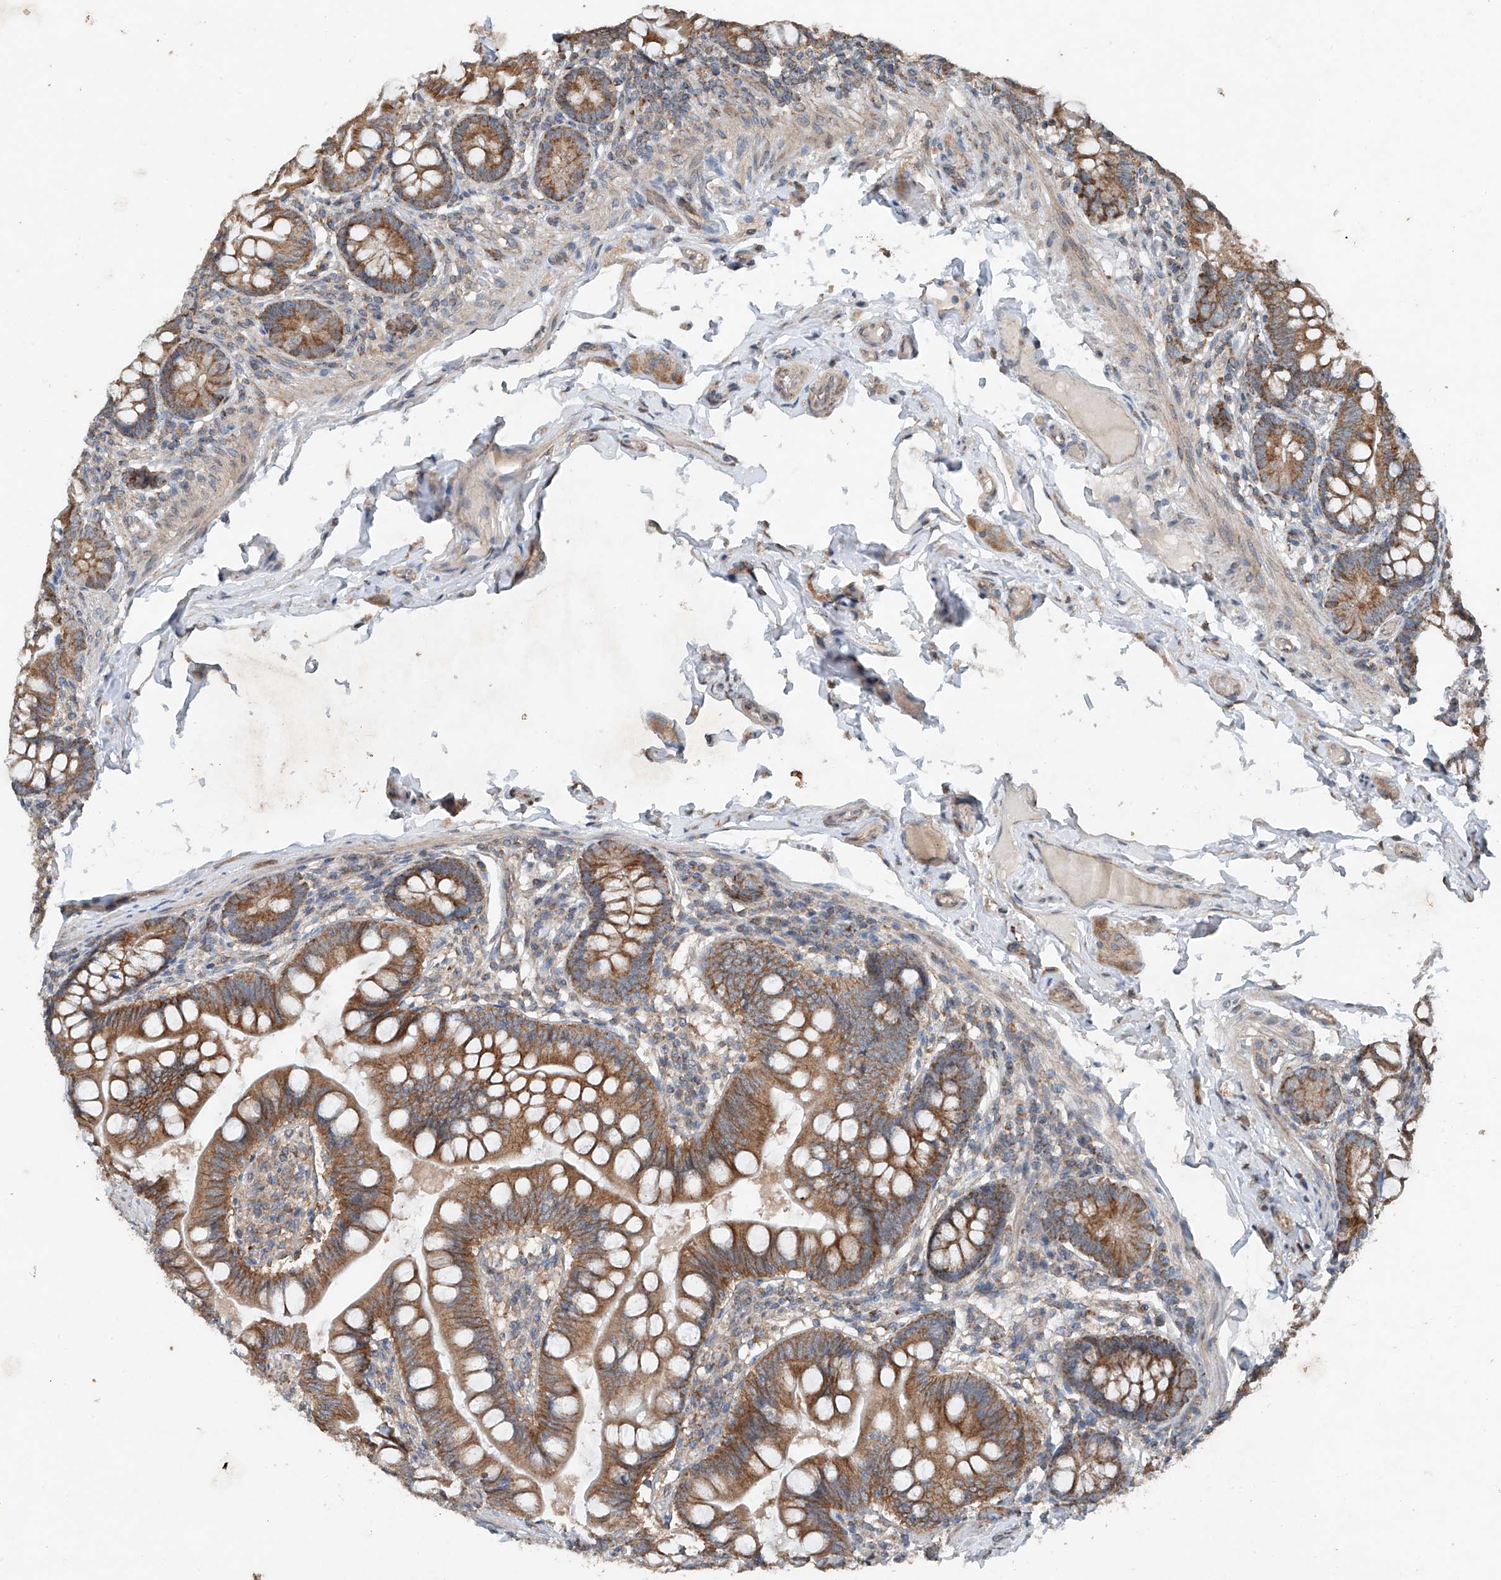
{"staining": {"intensity": "strong", "quantity": ">75%", "location": "cytoplasmic/membranous"}, "tissue": "small intestine", "cell_type": "Glandular cells", "image_type": "normal", "snomed": [{"axis": "morphology", "description": "Normal tissue, NOS"}, {"axis": "topography", "description": "Small intestine"}], "caption": "Immunohistochemical staining of benign small intestine displays >75% levels of strong cytoplasmic/membranous protein positivity in approximately >75% of glandular cells. Using DAB (3,3'-diaminobenzidine) (brown) and hematoxylin (blue) stains, captured at high magnification using brightfield microscopy.", "gene": "AP4B1", "patient": {"sex": "male", "age": 7}}